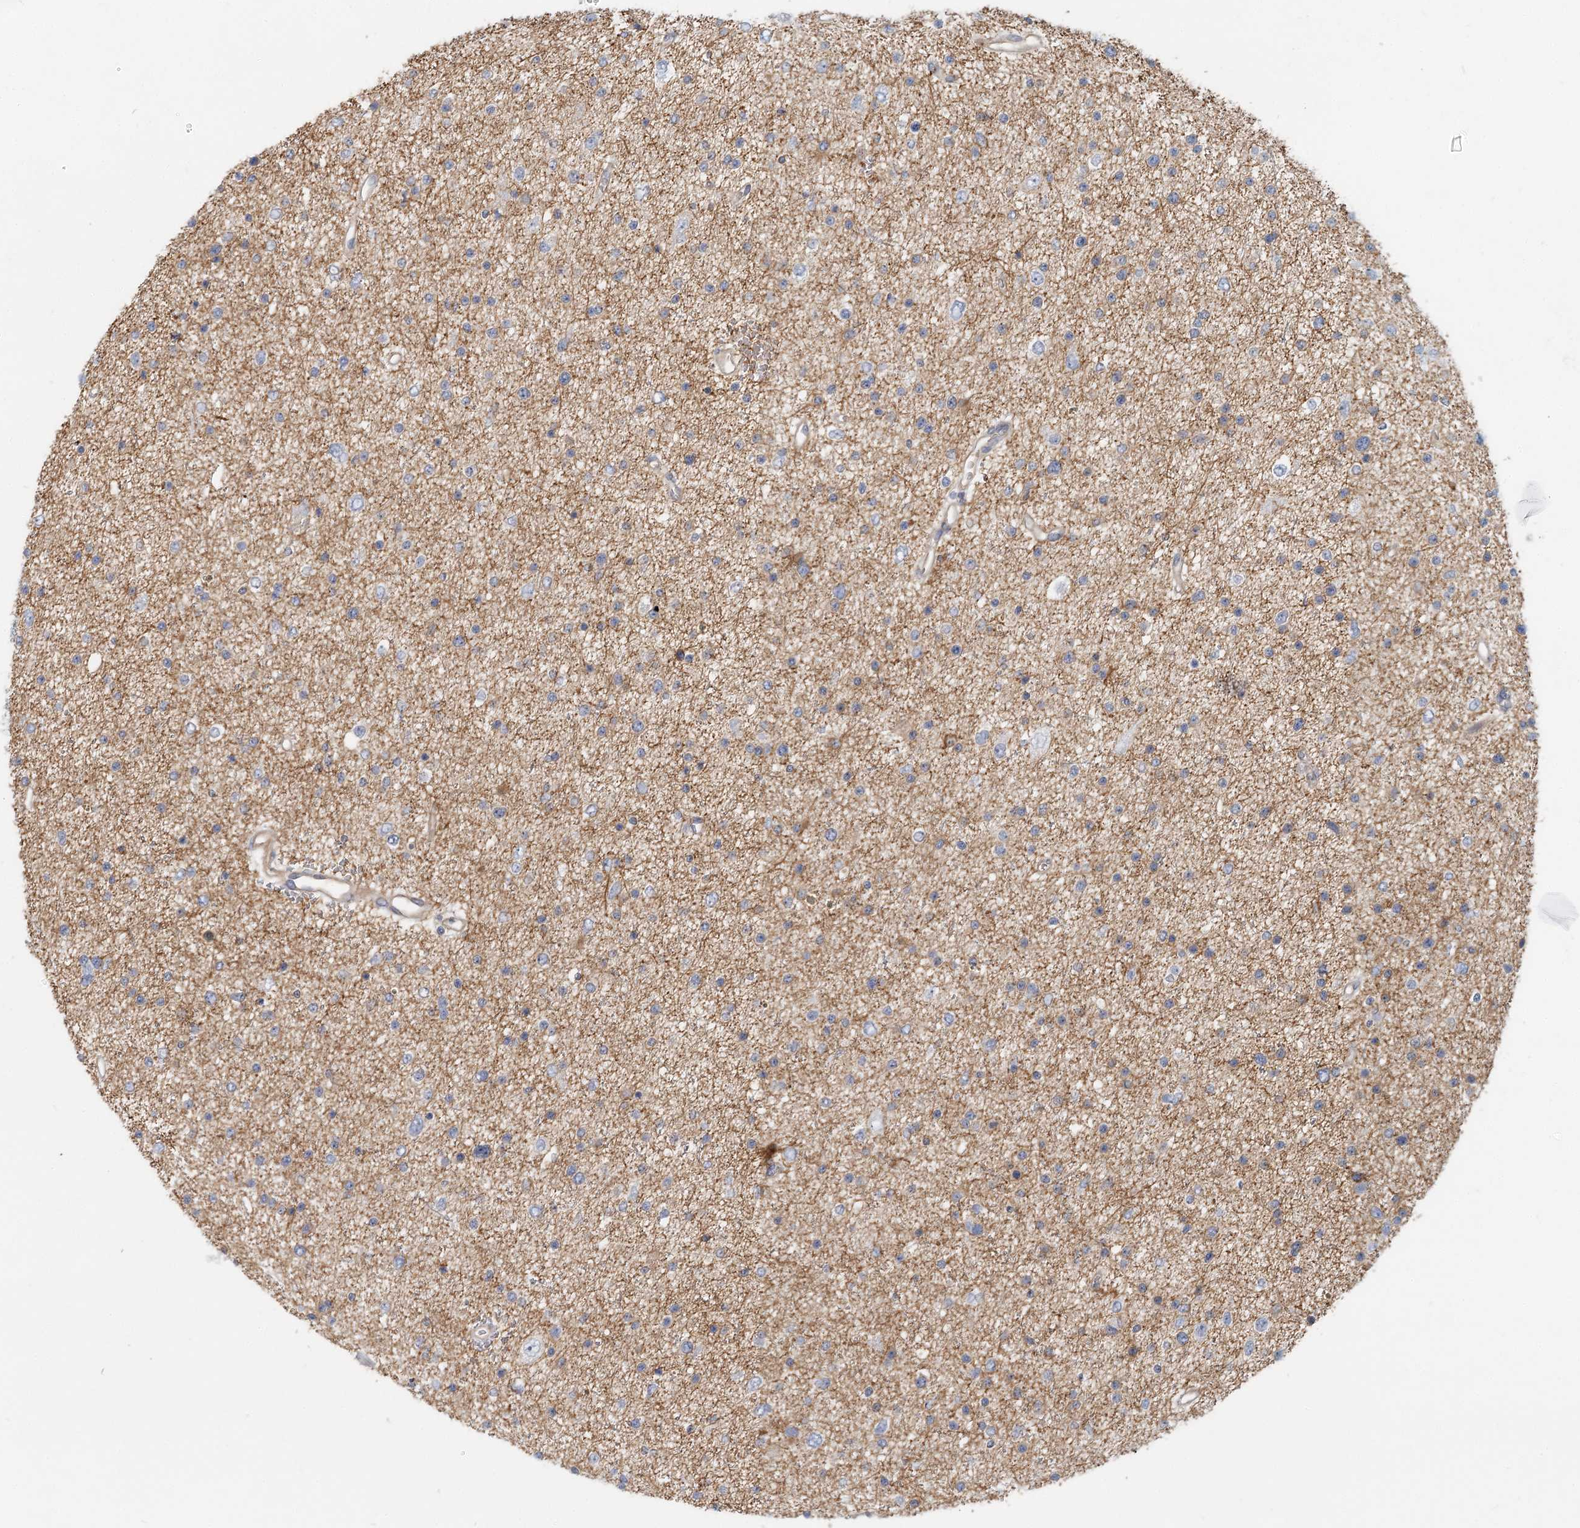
{"staining": {"intensity": "moderate", "quantity": "<25%", "location": "cytoplasmic/membranous"}, "tissue": "glioma", "cell_type": "Tumor cells", "image_type": "cancer", "snomed": [{"axis": "morphology", "description": "Glioma, malignant, Low grade"}, {"axis": "topography", "description": "Brain"}], "caption": "An IHC histopathology image of tumor tissue is shown. Protein staining in brown shows moderate cytoplasmic/membranous positivity in glioma within tumor cells. Using DAB (brown) and hematoxylin (blue) stains, captured at high magnification using brightfield microscopy.", "gene": "DNMBP", "patient": {"sex": "female", "age": 37}}